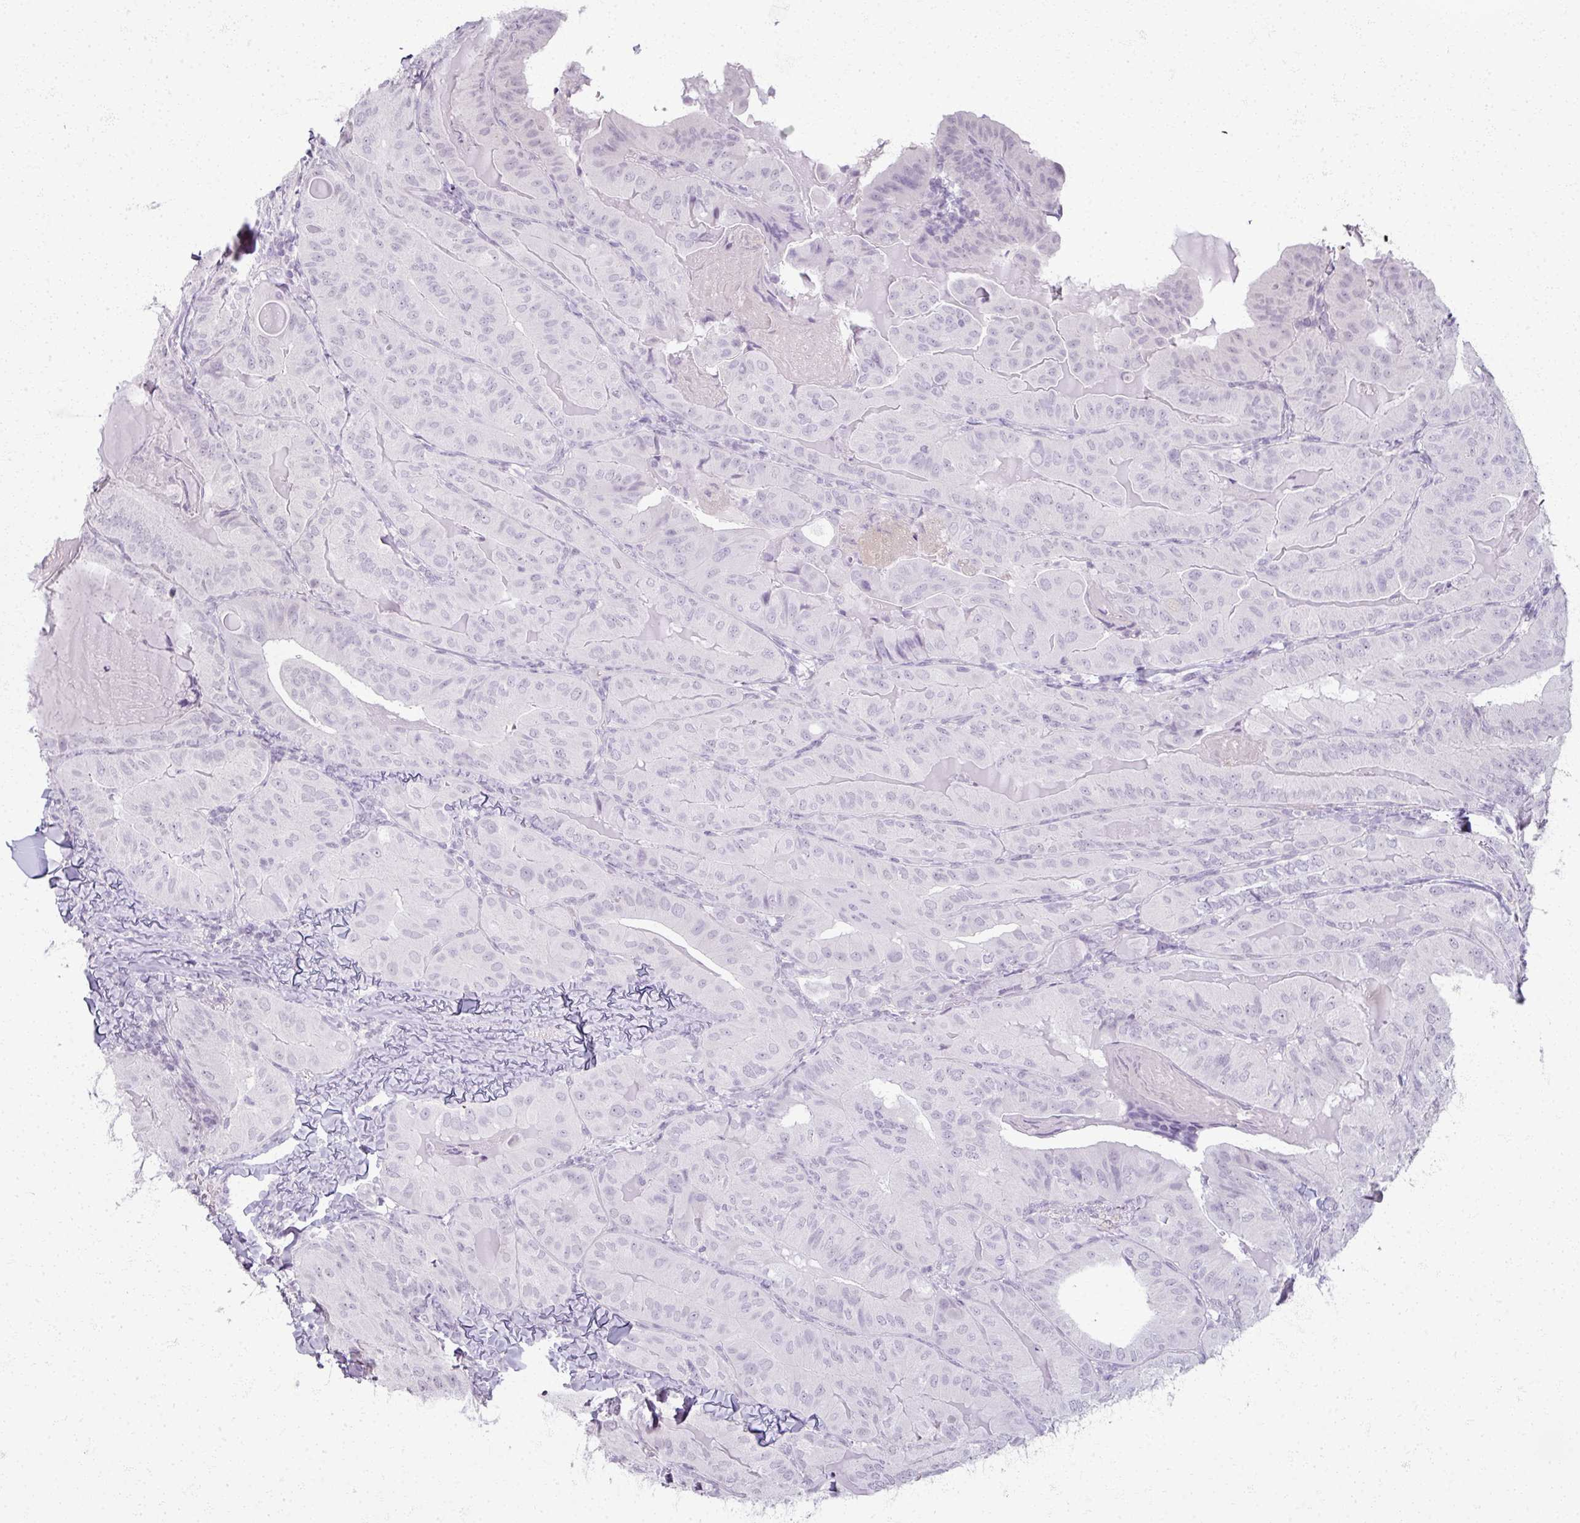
{"staining": {"intensity": "negative", "quantity": "none", "location": "none"}, "tissue": "thyroid cancer", "cell_type": "Tumor cells", "image_type": "cancer", "snomed": [{"axis": "morphology", "description": "Papillary adenocarcinoma, NOS"}, {"axis": "topography", "description": "Thyroid gland"}], "caption": "Immunohistochemical staining of human thyroid cancer (papillary adenocarcinoma) shows no significant positivity in tumor cells.", "gene": "RFPL2", "patient": {"sex": "female", "age": 68}}